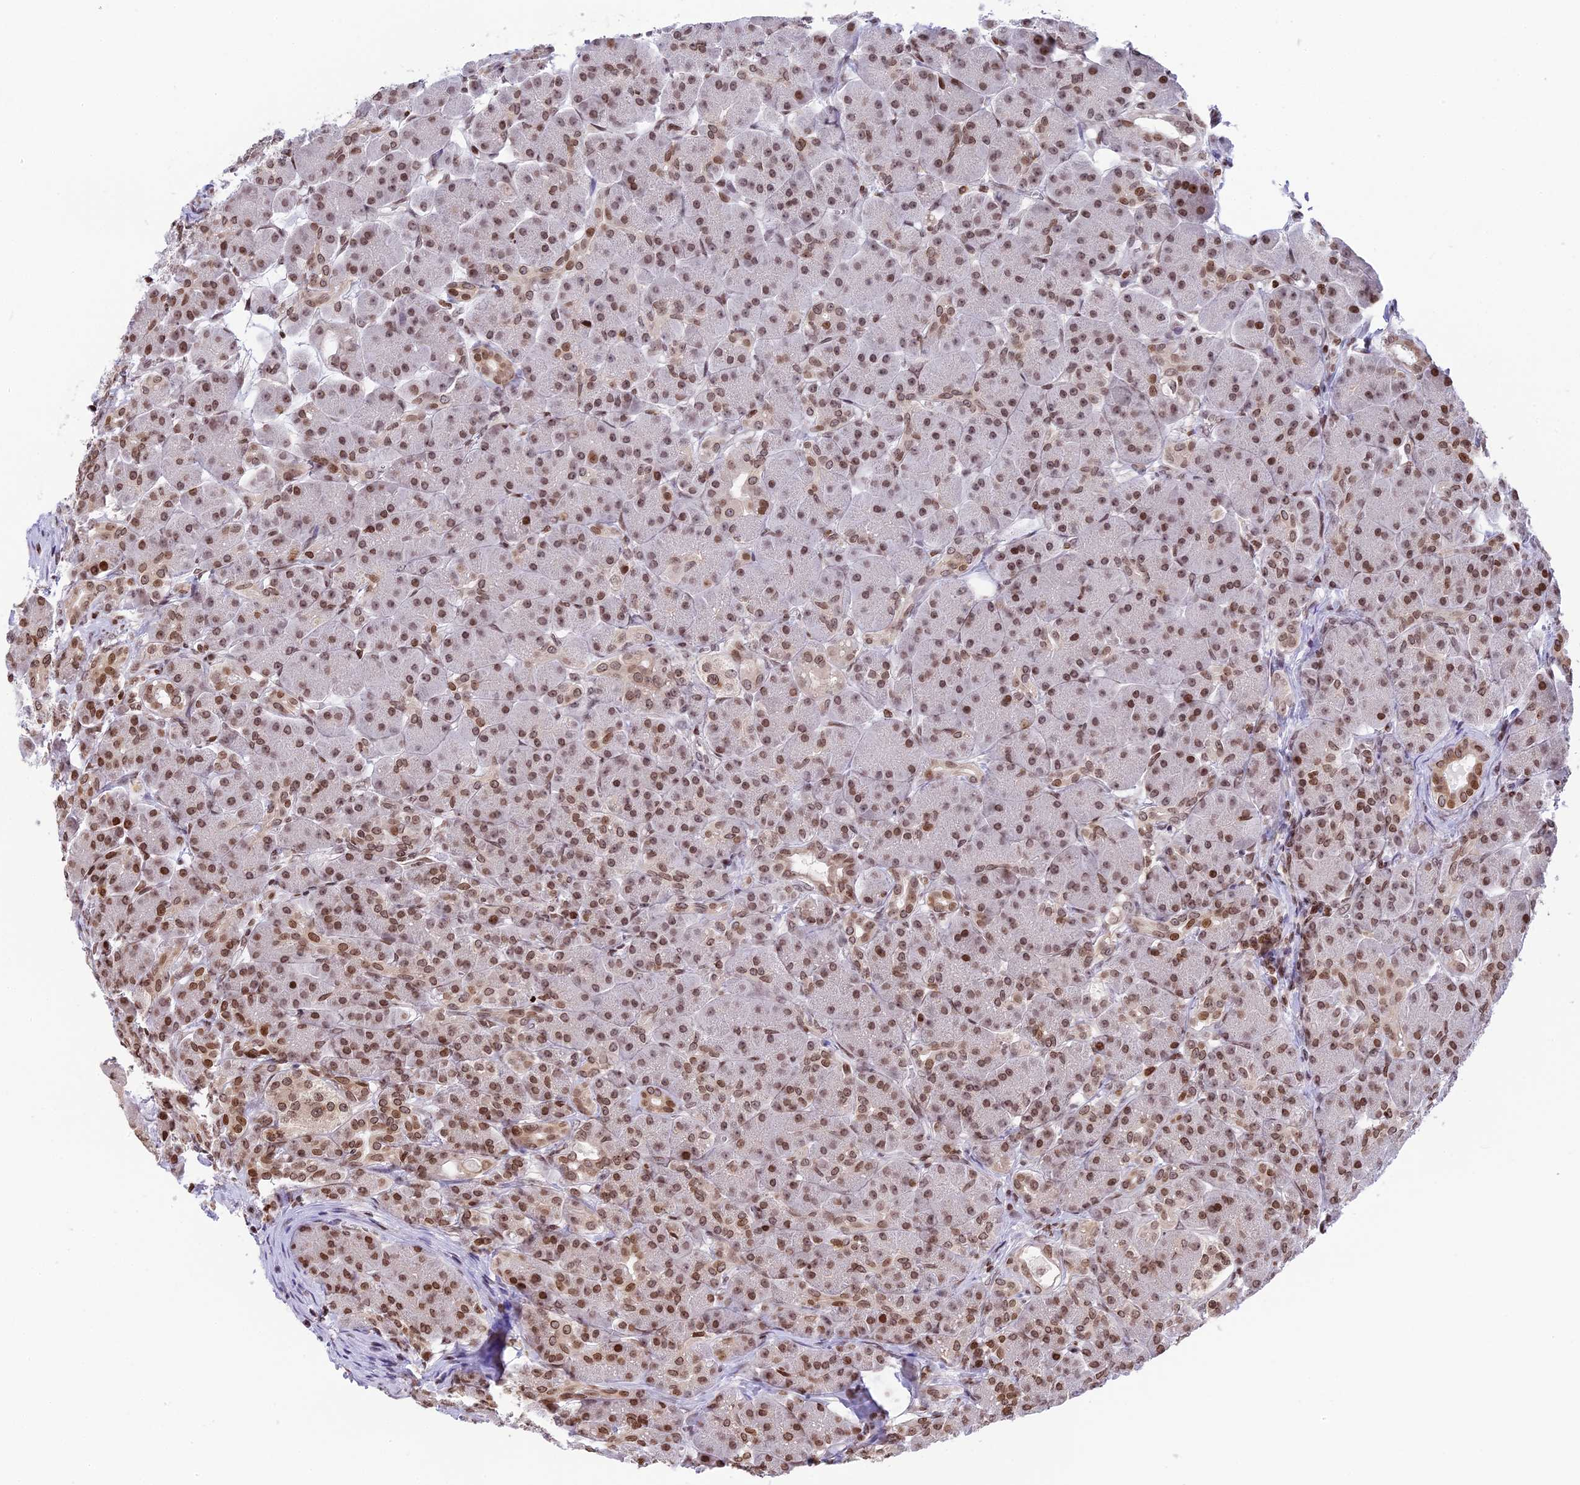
{"staining": {"intensity": "moderate", "quantity": ">75%", "location": "nuclear"}, "tissue": "pancreas", "cell_type": "Exocrine glandular cells", "image_type": "normal", "snomed": [{"axis": "morphology", "description": "Normal tissue, NOS"}, {"axis": "topography", "description": "Pancreas"}], "caption": "Pancreas stained with DAB (3,3'-diaminobenzidine) immunohistochemistry exhibits medium levels of moderate nuclear staining in approximately >75% of exocrine glandular cells.", "gene": "TET2", "patient": {"sex": "male", "age": 63}}